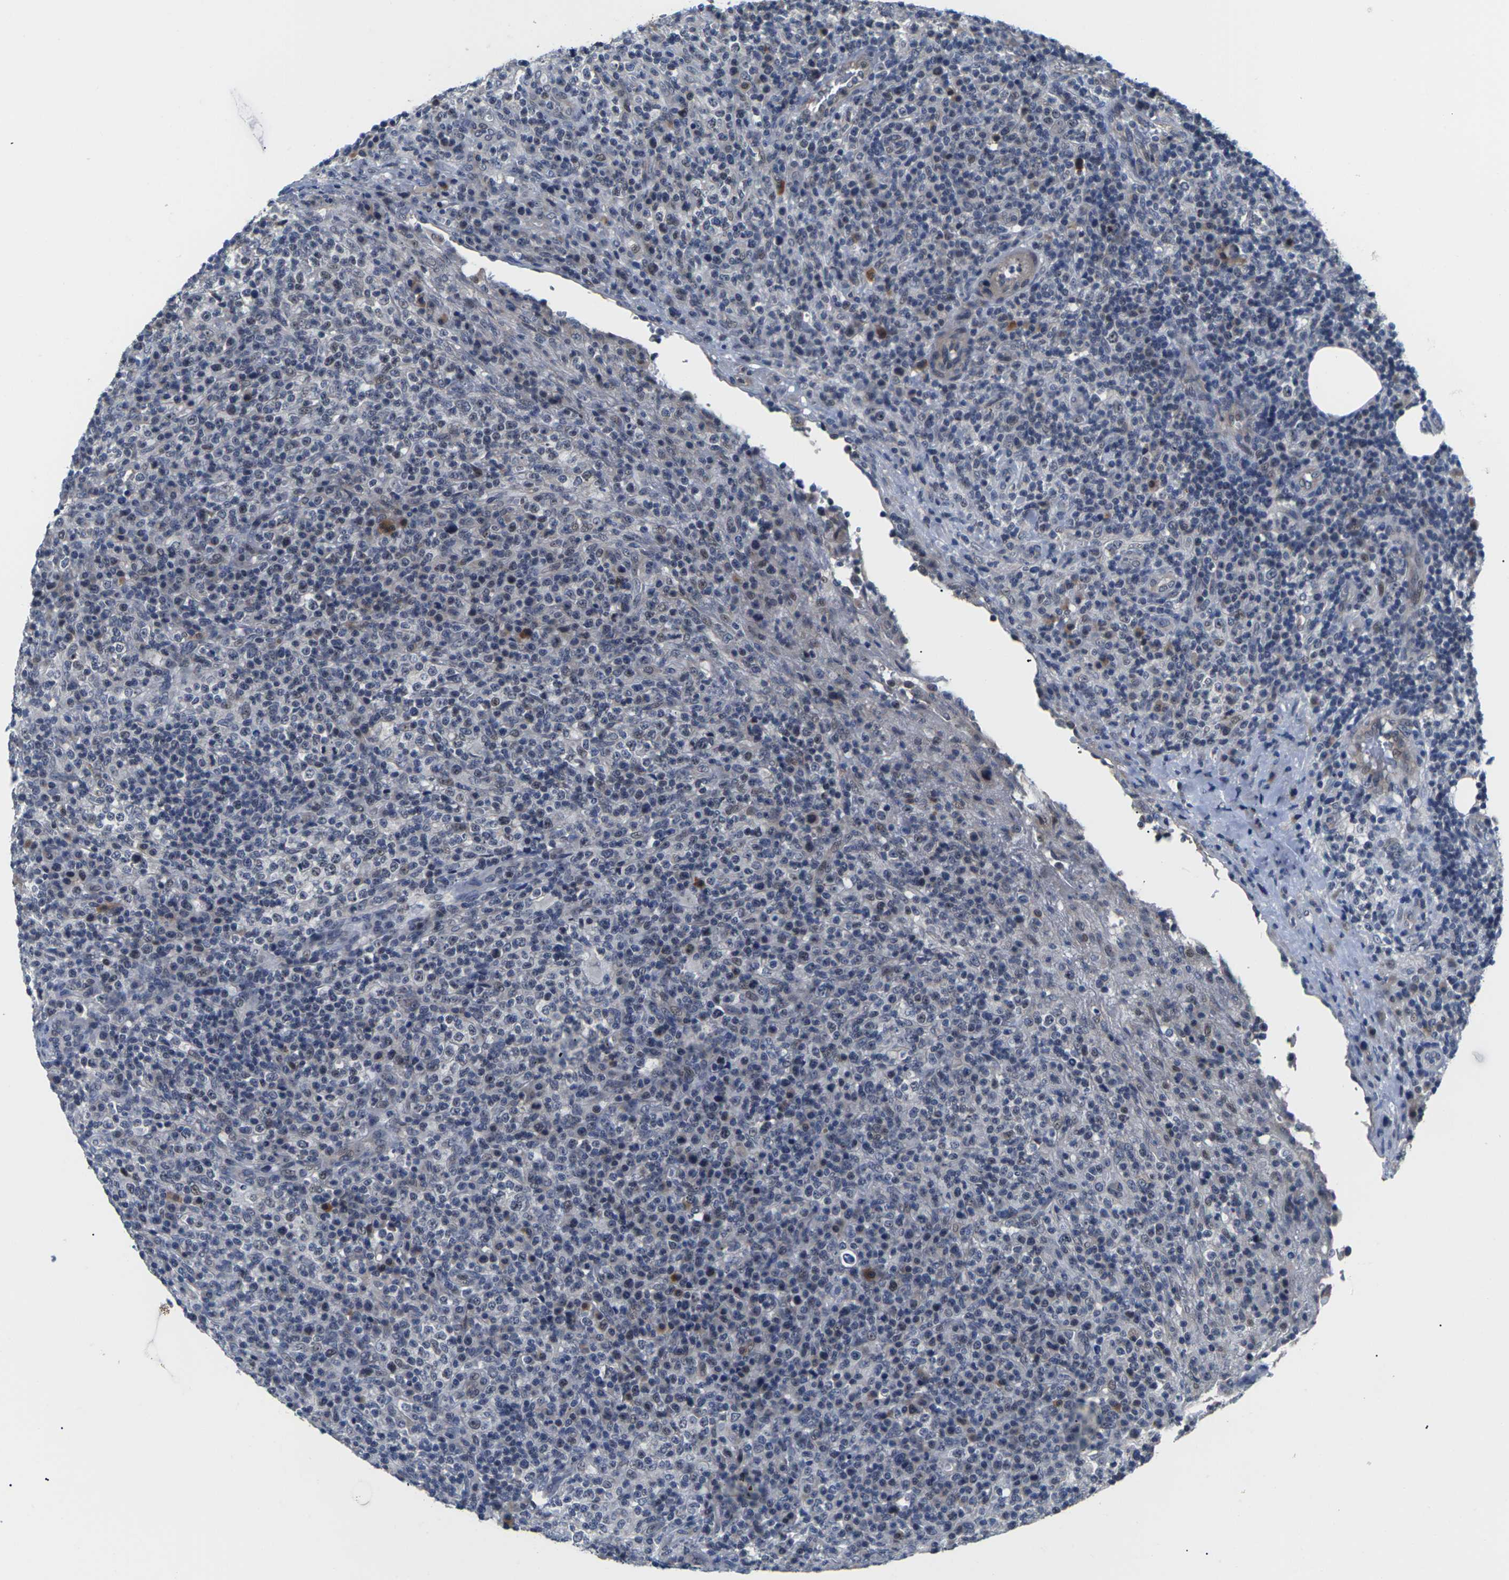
{"staining": {"intensity": "weak", "quantity": "<25%", "location": "cytoplasmic/membranous"}, "tissue": "lymphoma", "cell_type": "Tumor cells", "image_type": "cancer", "snomed": [{"axis": "morphology", "description": "Malignant lymphoma, non-Hodgkin's type, High grade"}, {"axis": "topography", "description": "Lymph node"}], "caption": "High magnification brightfield microscopy of lymphoma stained with DAB (3,3'-diaminobenzidine) (brown) and counterstained with hematoxylin (blue): tumor cells show no significant positivity.", "gene": "ST6GAL2", "patient": {"sex": "female", "age": 76}}